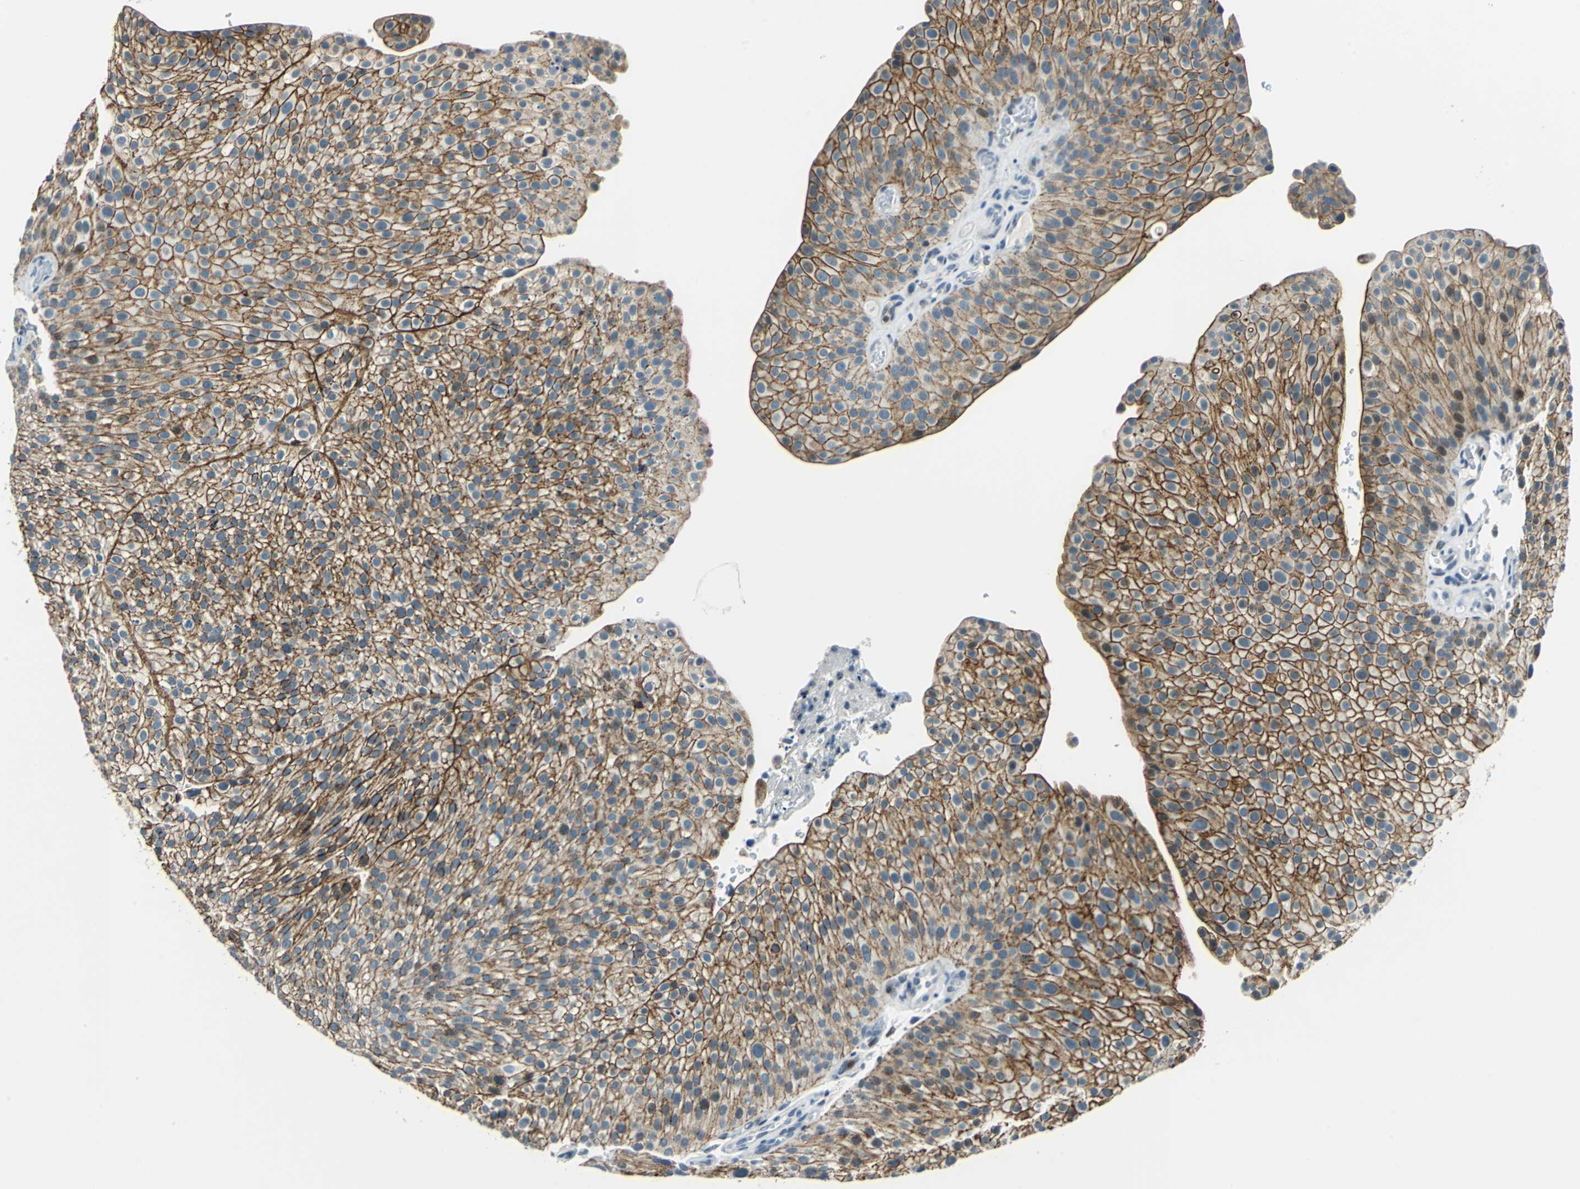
{"staining": {"intensity": "strong", "quantity": ">75%", "location": "cytoplasmic/membranous"}, "tissue": "urothelial cancer", "cell_type": "Tumor cells", "image_type": "cancer", "snomed": [{"axis": "morphology", "description": "Urothelial carcinoma, Low grade"}, {"axis": "topography", "description": "Smooth muscle"}, {"axis": "topography", "description": "Urinary bladder"}], "caption": "Human urothelial carcinoma (low-grade) stained with a brown dye demonstrates strong cytoplasmic/membranous positive staining in approximately >75% of tumor cells.", "gene": "HCFC2", "patient": {"sex": "male", "age": 60}}